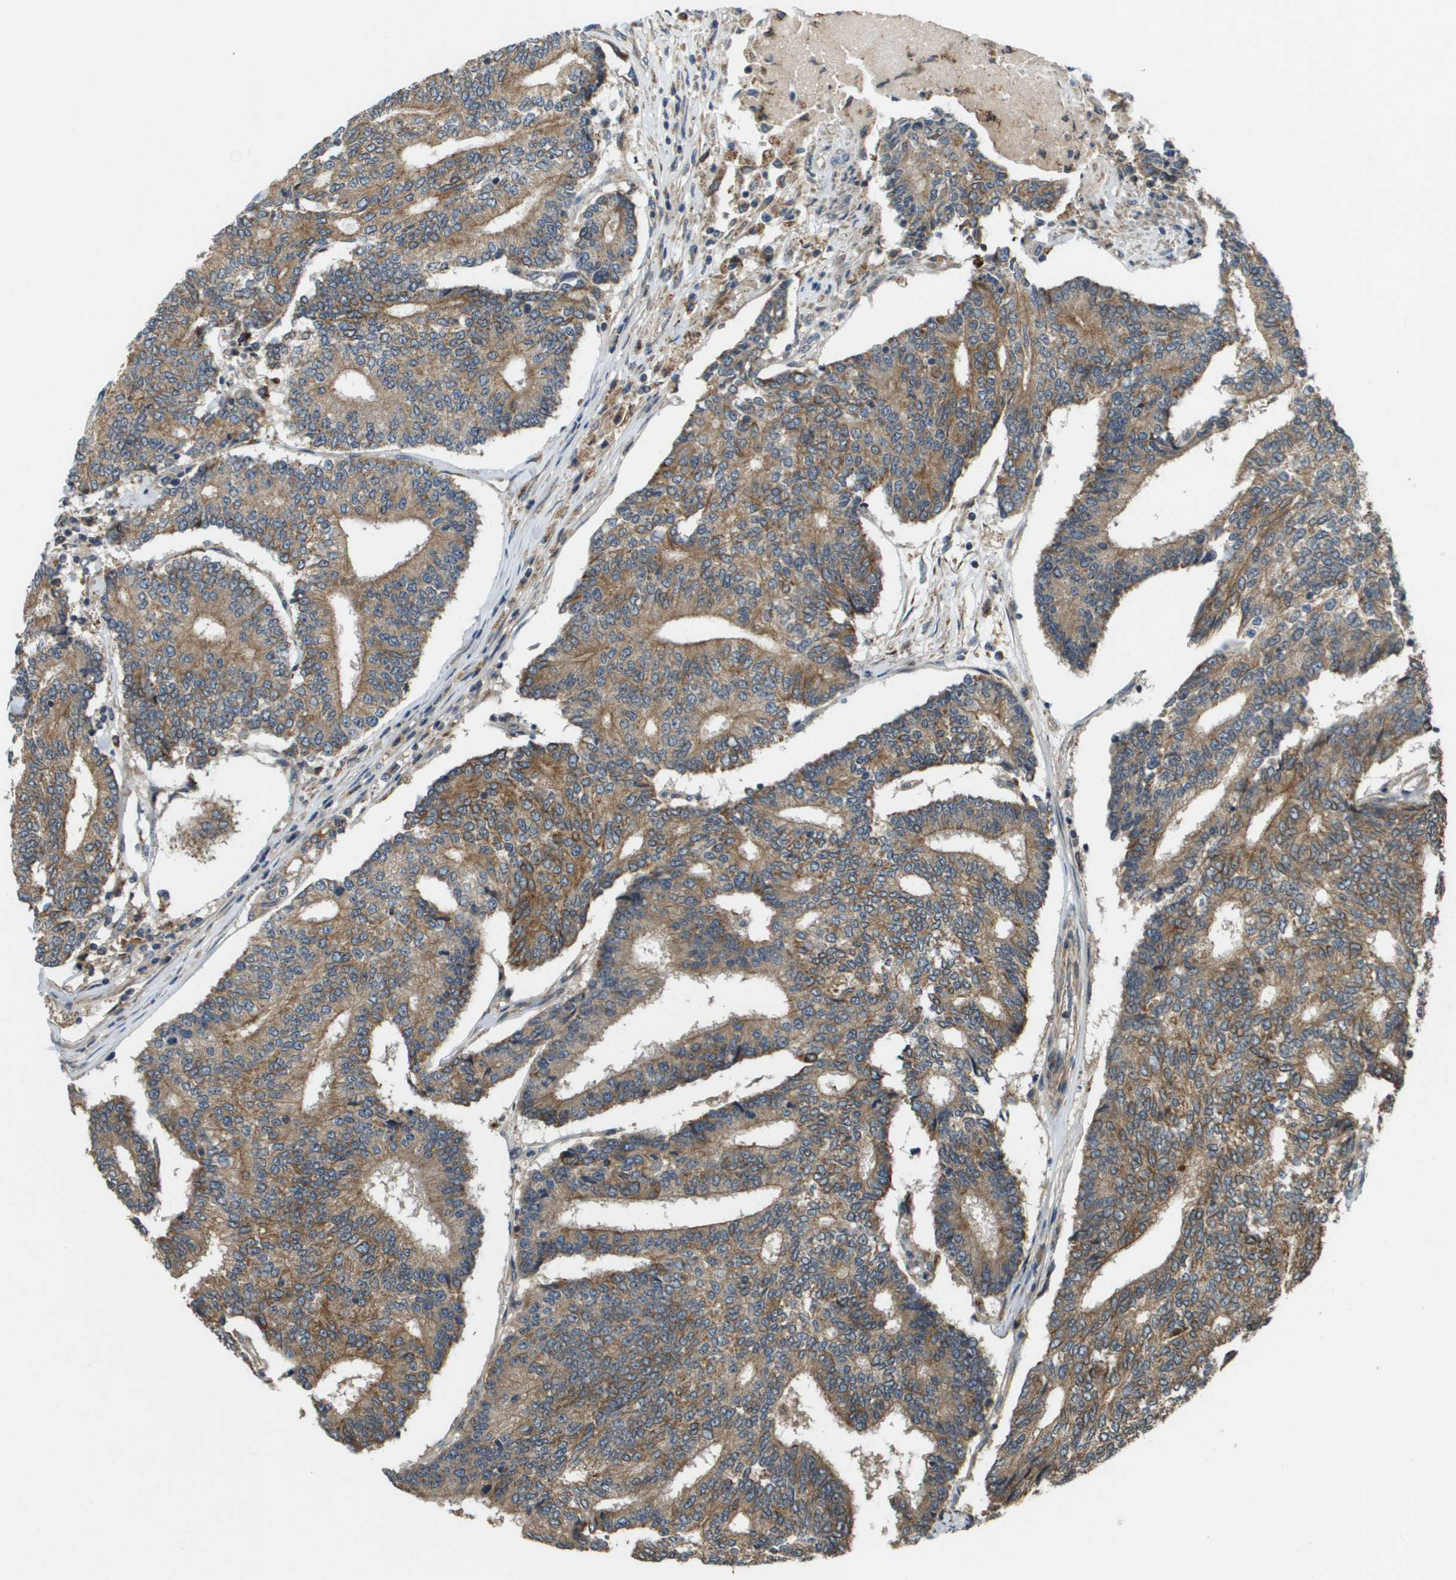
{"staining": {"intensity": "moderate", "quantity": ">75%", "location": "cytoplasmic/membranous"}, "tissue": "prostate cancer", "cell_type": "Tumor cells", "image_type": "cancer", "snomed": [{"axis": "morphology", "description": "Normal tissue, NOS"}, {"axis": "morphology", "description": "Adenocarcinoma, High grade"}, {"axis": "topography", "description": "Prostate"}, {"axis": "topography", "description": "Seminal veicle"}], "caption": "High-power microscopy captured an immunohistochemistry (IHC) histopathology image of adenocarcinoma (high-grade) (prostate), revealing moderate cytoplasmic/membranous positivity in about >75% of tumor cells.", "gene": "CDKN2C", "patient": {"sex": "male", "age": 55}}